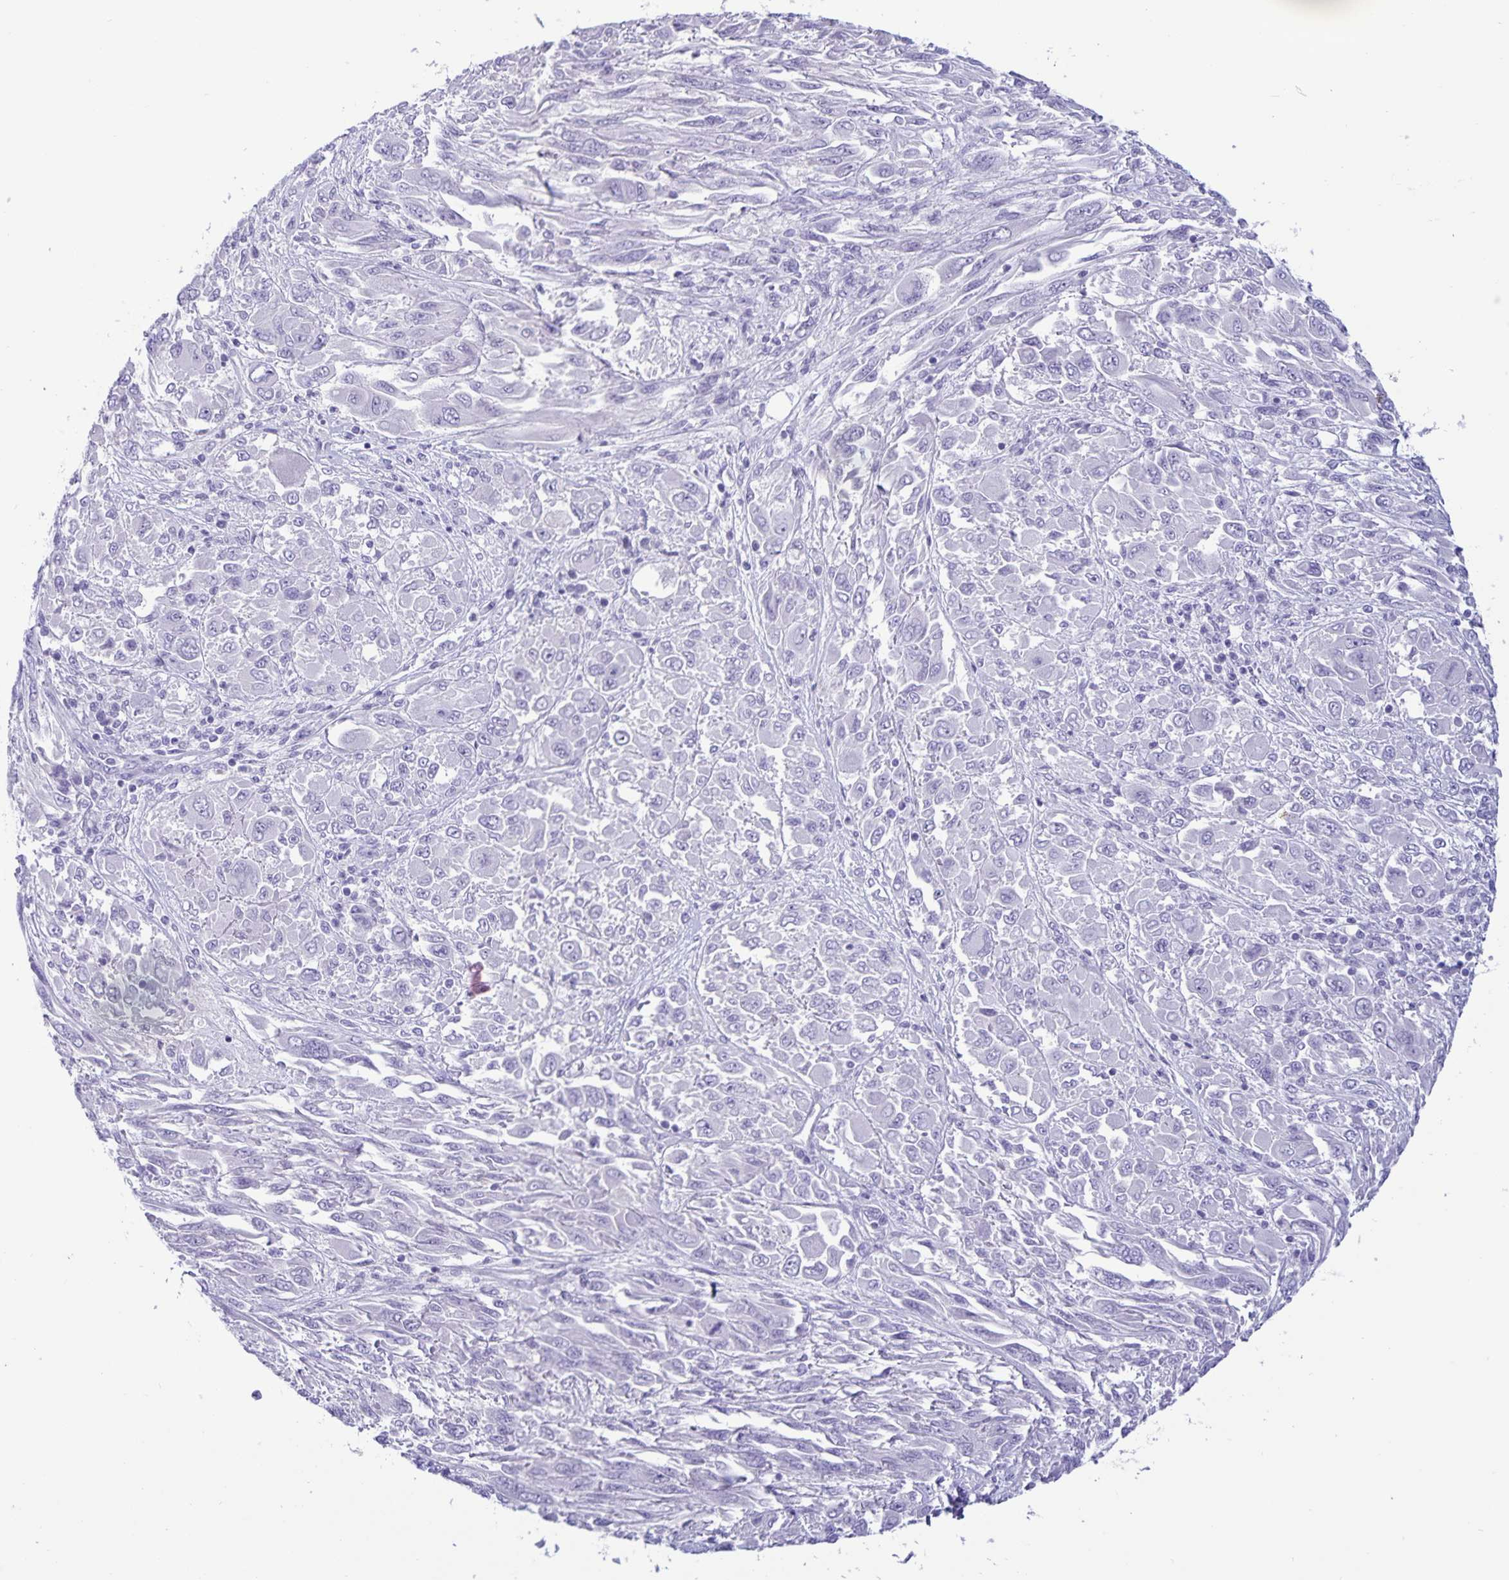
{"staining": {"intensity": "negative", "quantity": "none", "location": "none"}, "tissue": "melanoma", "cell_type": "Tumor cells", "image_type": "cancer", "snomed": [{"axis": "morphology", "description": "Malignant melanoma, NOS"}, {"axis": "topography", "description": "Skin"}], "caption": "Malignant melanoma was stained to show a protein in brown. There is no significant staining in tumor cells.", "gene": "IBTK", "patient": {"sex": "female", "age": 91}}